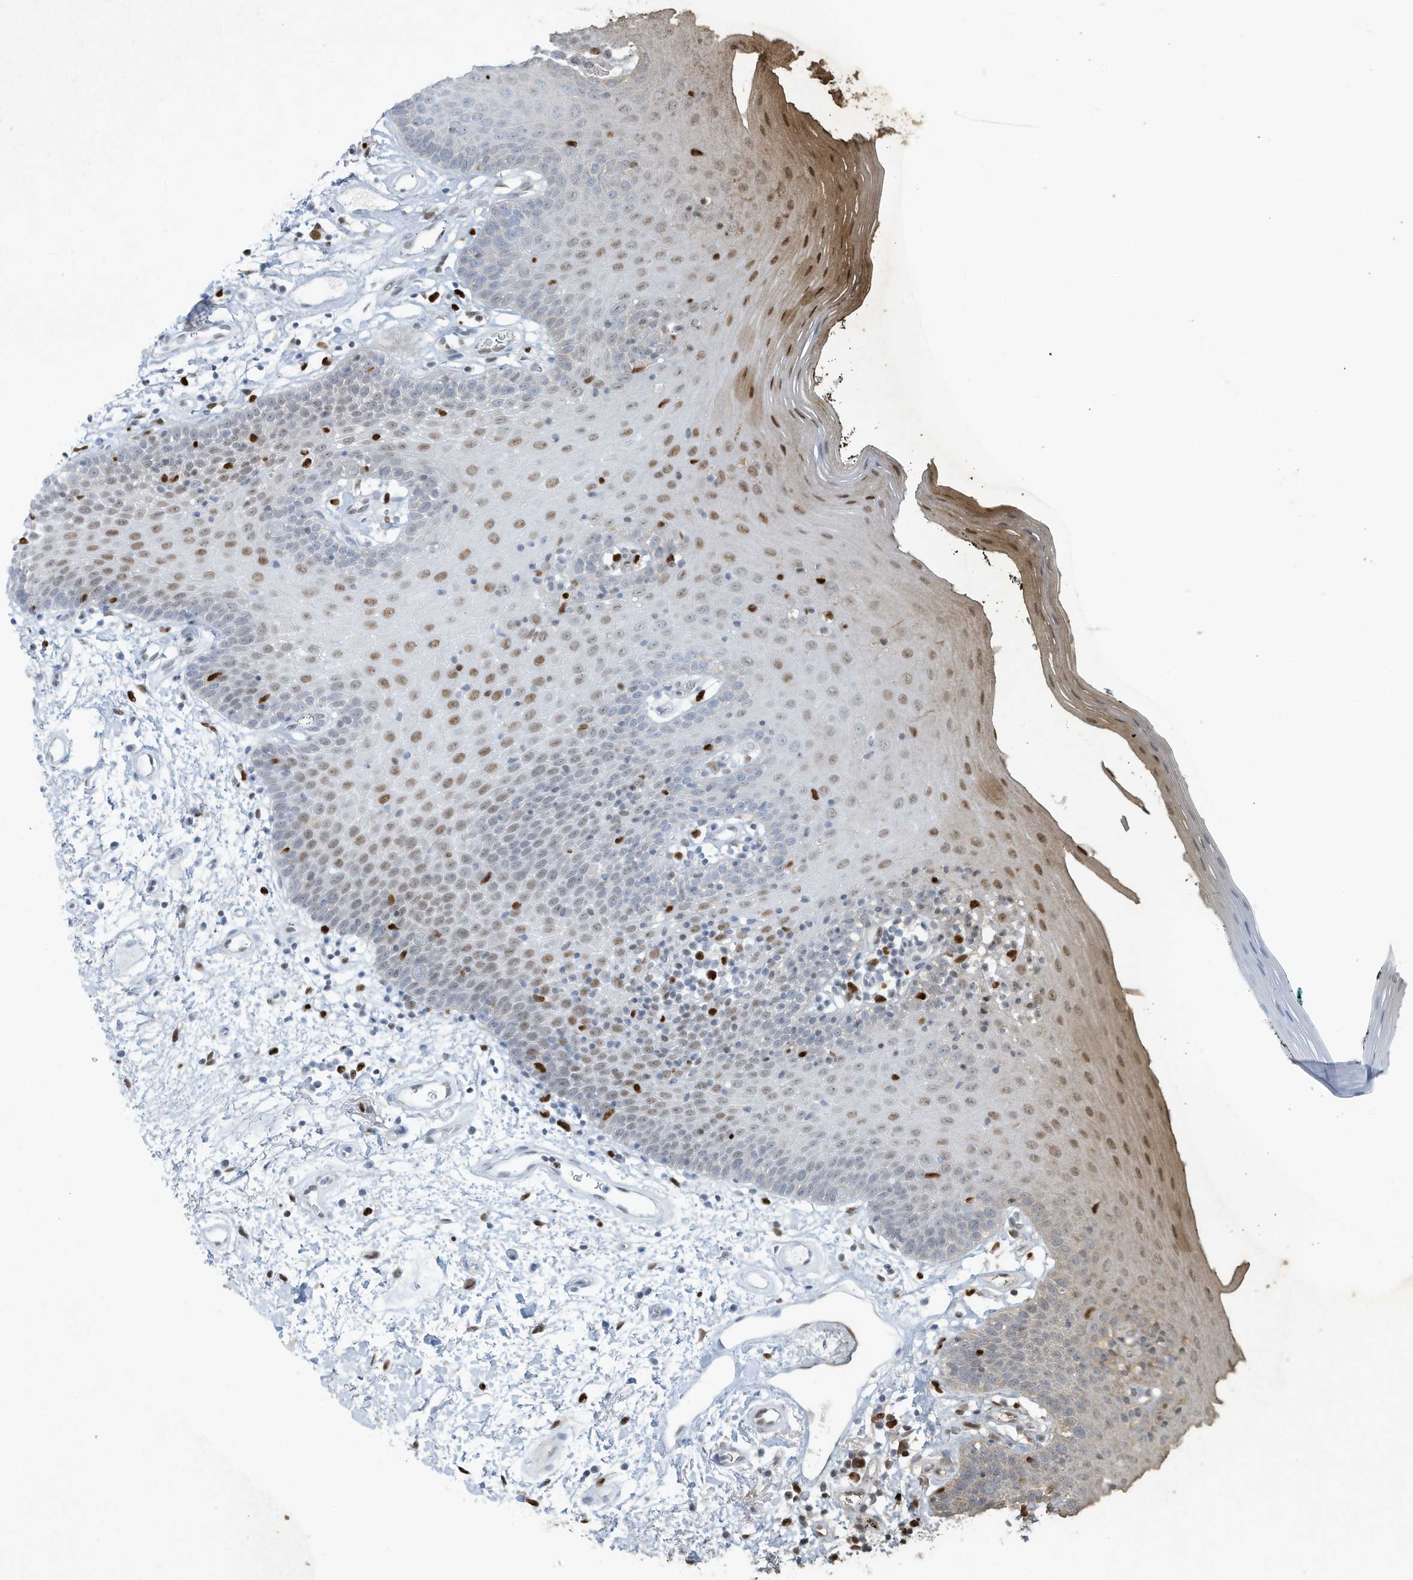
{"staining": {"intensity": "moderate", "quantity": "<25%", "location": "cytoplasmic/membranous,nuclear"}, "tissue": "oral mucosa", "cell_type": "Squamous epithelial cells", "image_type": "normal", "snomed": [{"axis": "morphology", "description": "Normal tissue, NOS"}, {"axis": "topography", "description": "Oral tissue"}], "caption": "IHC image of unremarkable human oral mucosa stained for a protein (brown), which shows low levels of moderate cytoplasmic/membranous,nuclear expression in approximately <25% of squamous epithelial cells.", "gene": "TUBE1", "patient": {"sex": "male", "age": 74}}